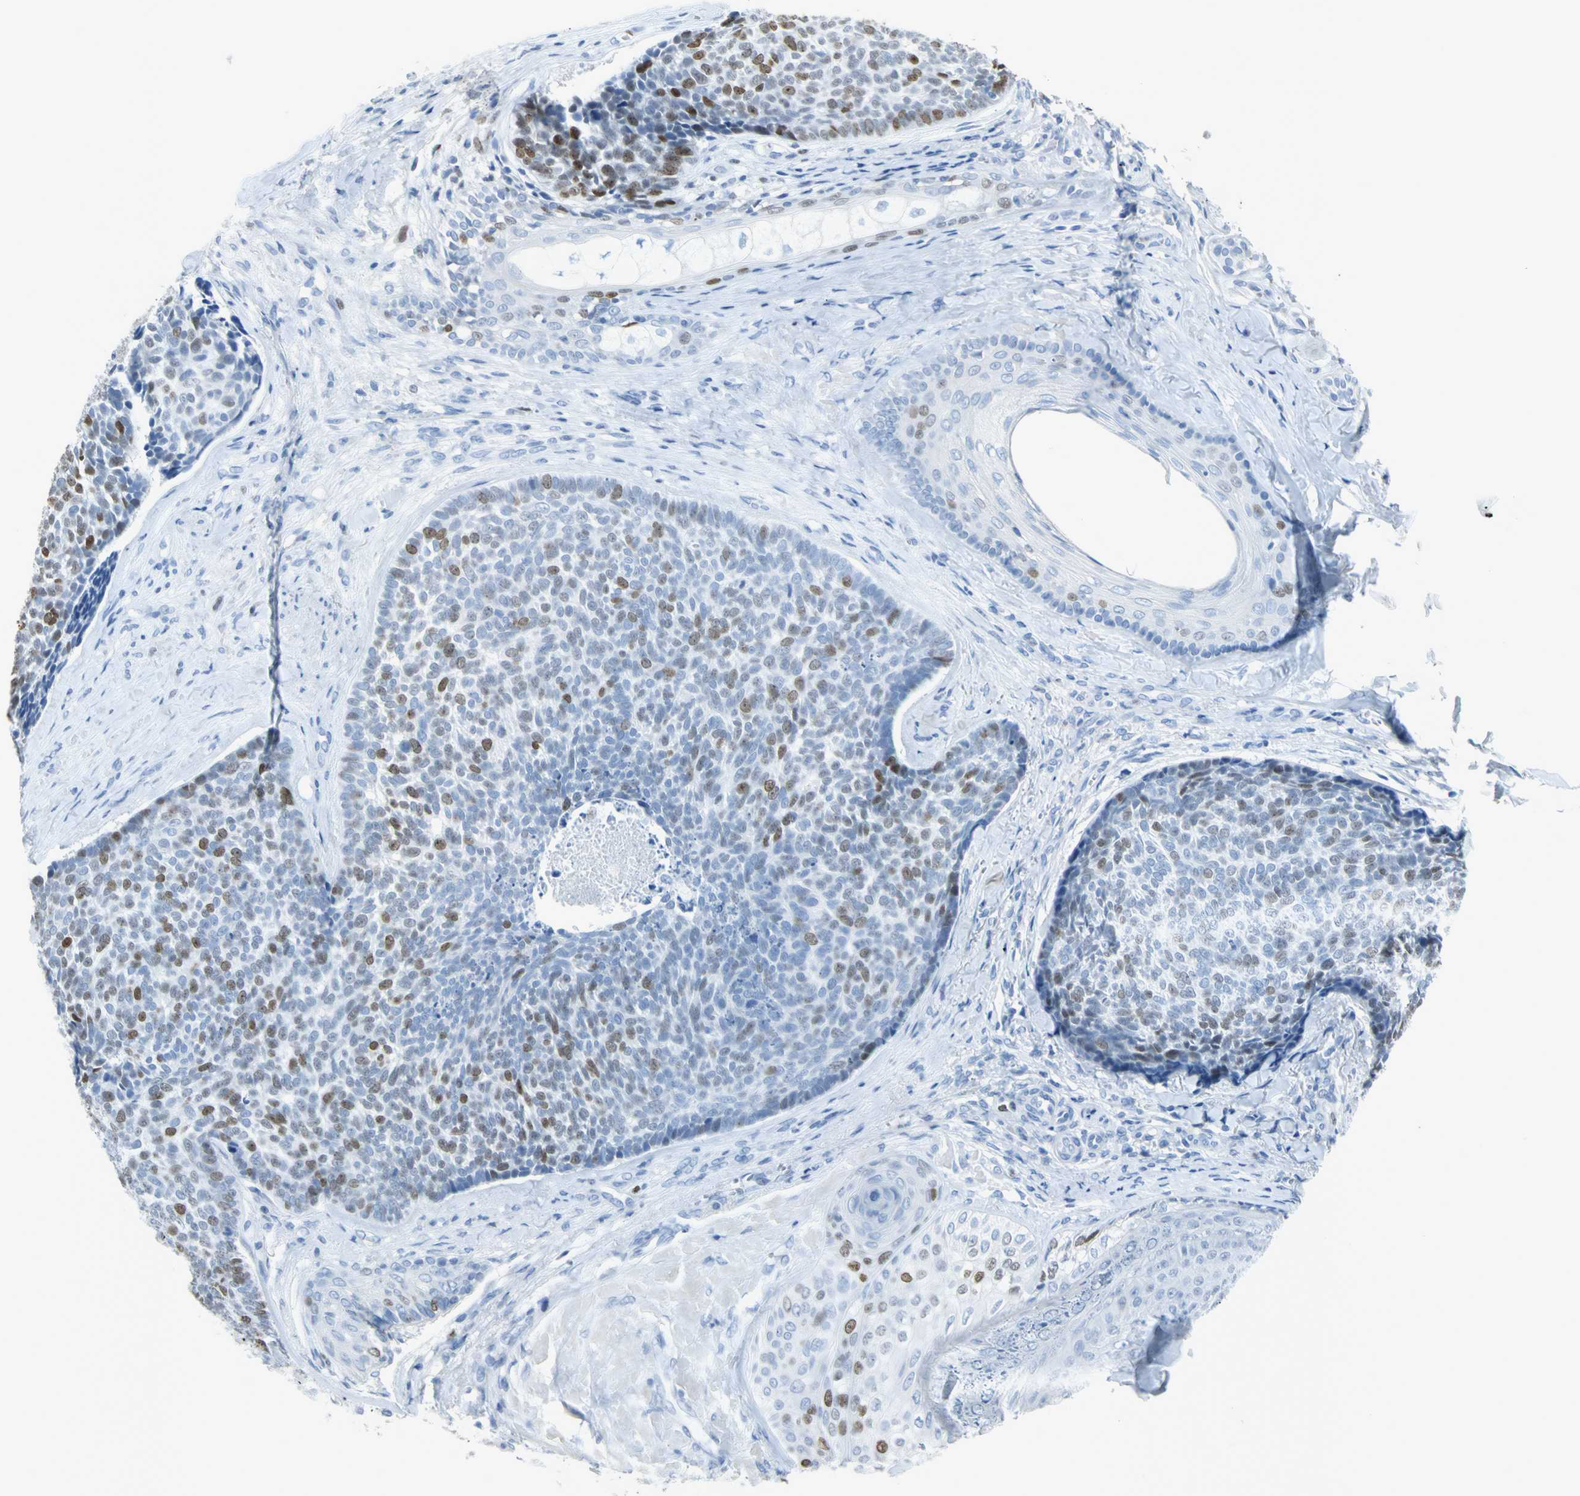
{"staining": {"intensity": "moderate", "quantity": "<25%", "location": "nuclear"}, "tissue": "skin cancer", "cell_type": "Tumor cells", "image_type": "cancer", "snomed": [{"axis": "morphology", "description": "Basal cell carcinoma"}, {"axis": "topography", "description": "Skin"}], "caption": "DAB immunohistochemical staining of skin basal cell carcinoma displays moderate nuclear protein expression in approximately <25% of tumor cells. The staining was performed using DAB to visualize the protein expression in brown, while the nuclei were stained in blue with hematoxylin (Magnification: 20x).", "gene": "MCM3", "patient": {"sex": "male", "age": 84}}